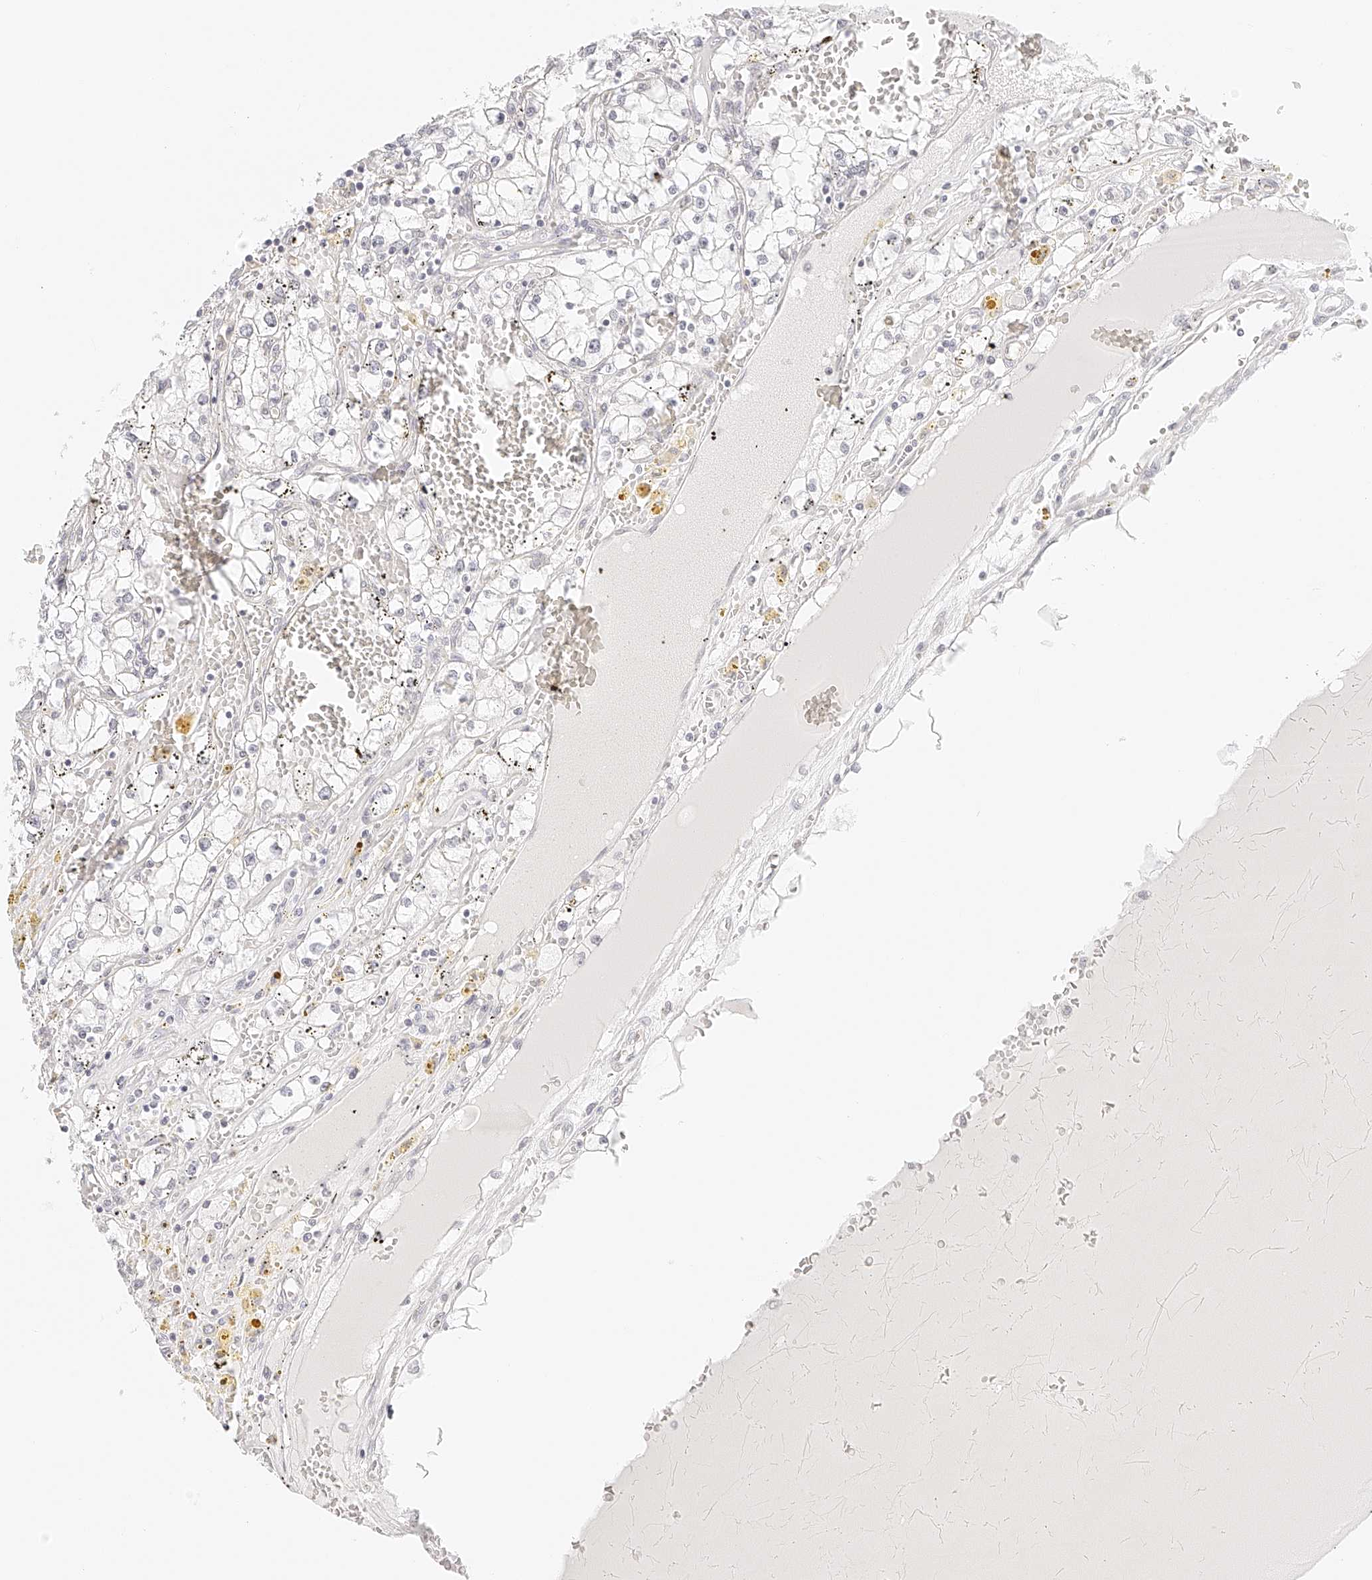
{"staining": {"intensity": "negative", "quantity": "none", "location": "none"}, "tissue": "renal cancer", "cell_type": "Tumor cells", "image_type": "cancer", "snomed": [{"axis": "morphology", "description": "Adenocarcinoma, NOS"}, {"axis": "topography", "description": "Kidney"}], "caption": "Histopathology image shows no significant protein expression in tumor cells of renal adenocarcinoma.", "gene": "ZFP69", "patient": {"sex": "male", "age": 56}}